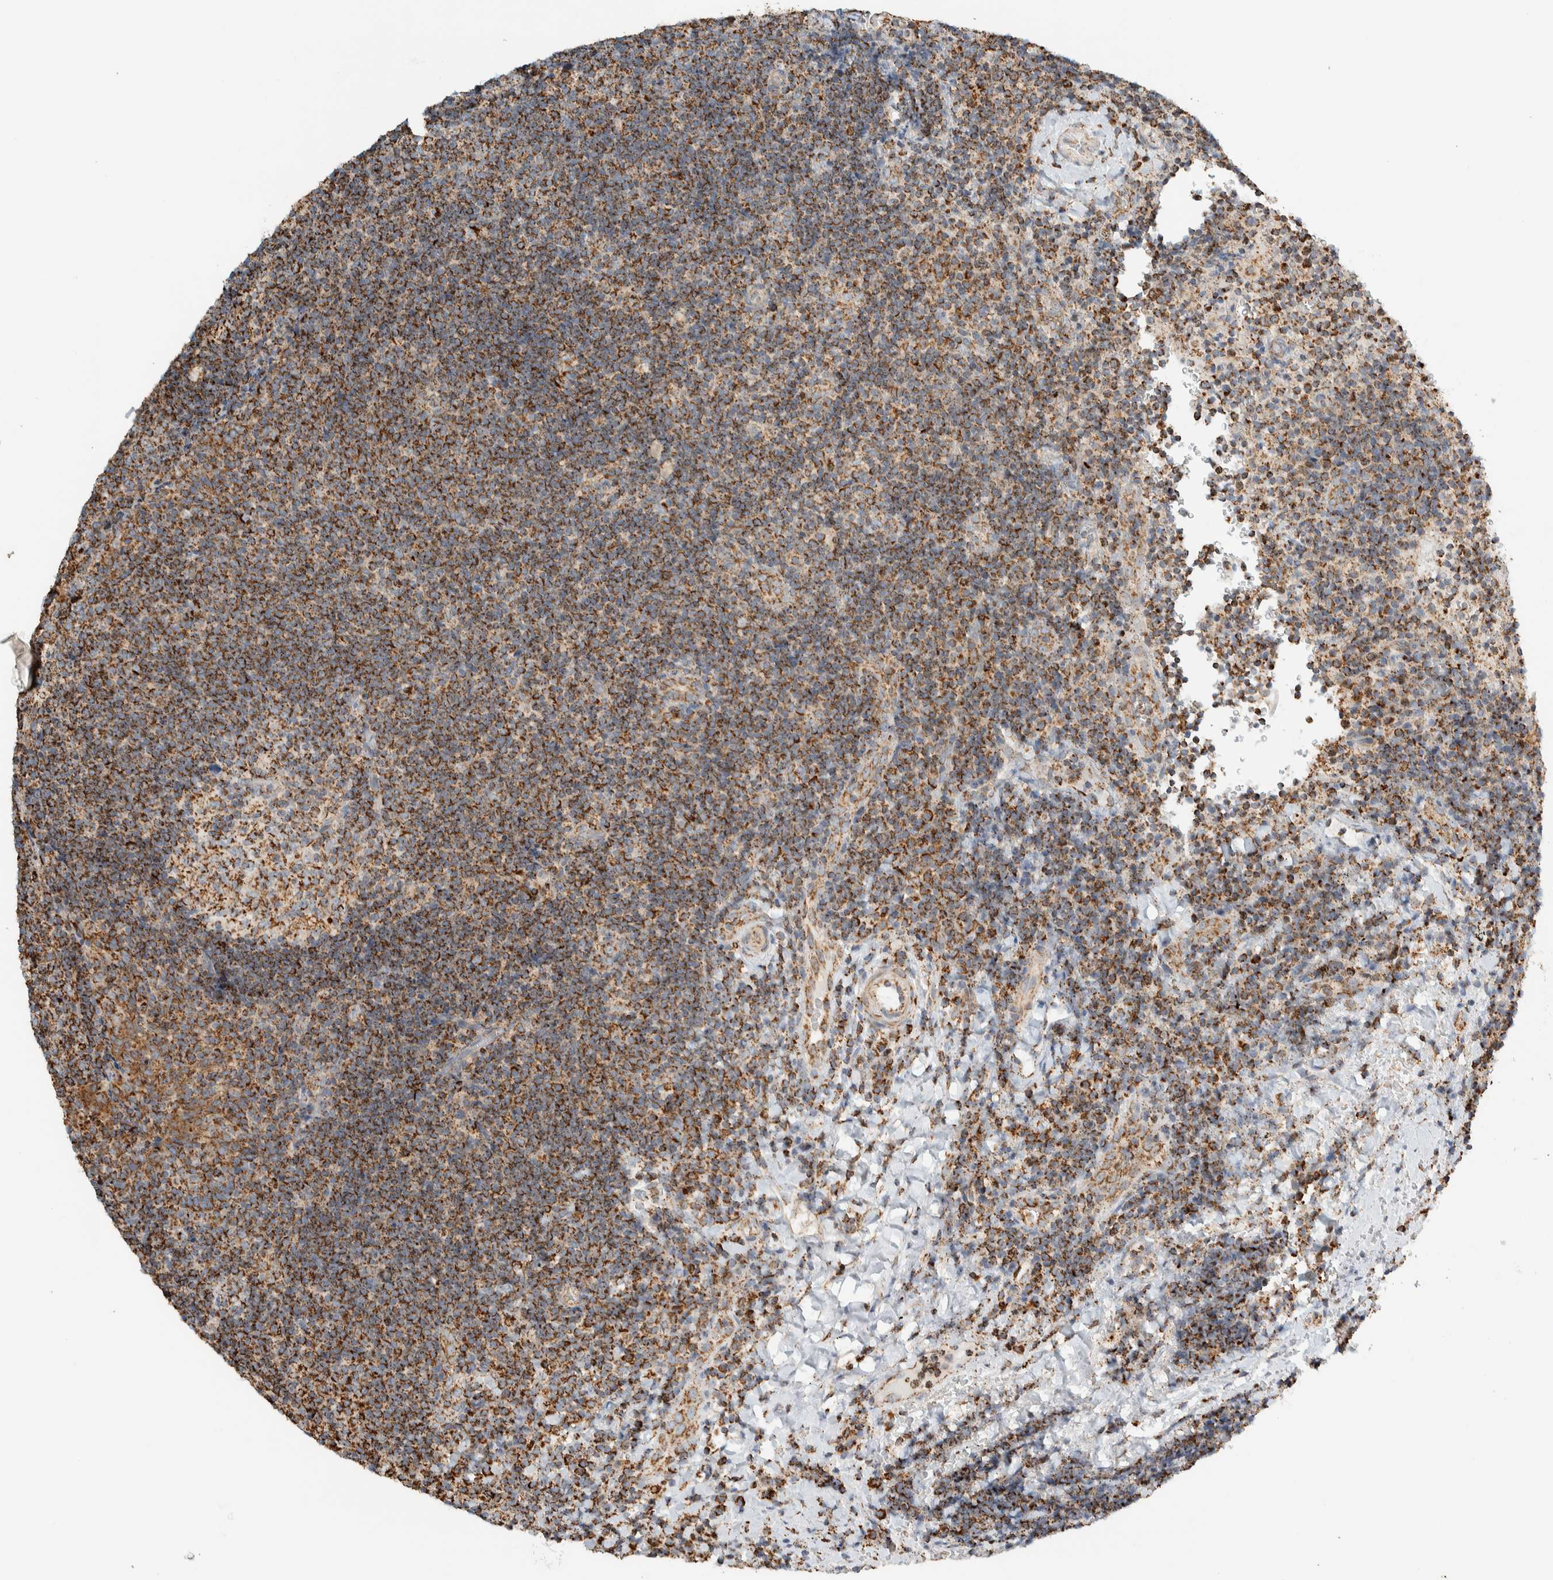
{"staining": {"intensity": "moderate", "quantity": ">75%", "location": "cytoplasmic/membranous"}, "tissue": "lymphoma", "cell_type": "Tumor cells", "image_type": "cancer", "snomed": [{"axis": "morphology", "description": "Malignant lymphoma, non-Hodgkin's type, High grade"}, {"axis": "topography", "description": "Tonsil"}], "caption": "DAB (3,3'-diaminobenzidine) immunohistochemical staining of lymphoma reveals moderate cytoplasmic/membranous protein positivity in approximately >75% of tumor cells.", "gene": "ZNF454", "patient": {"sex": "female", "age": 36}}